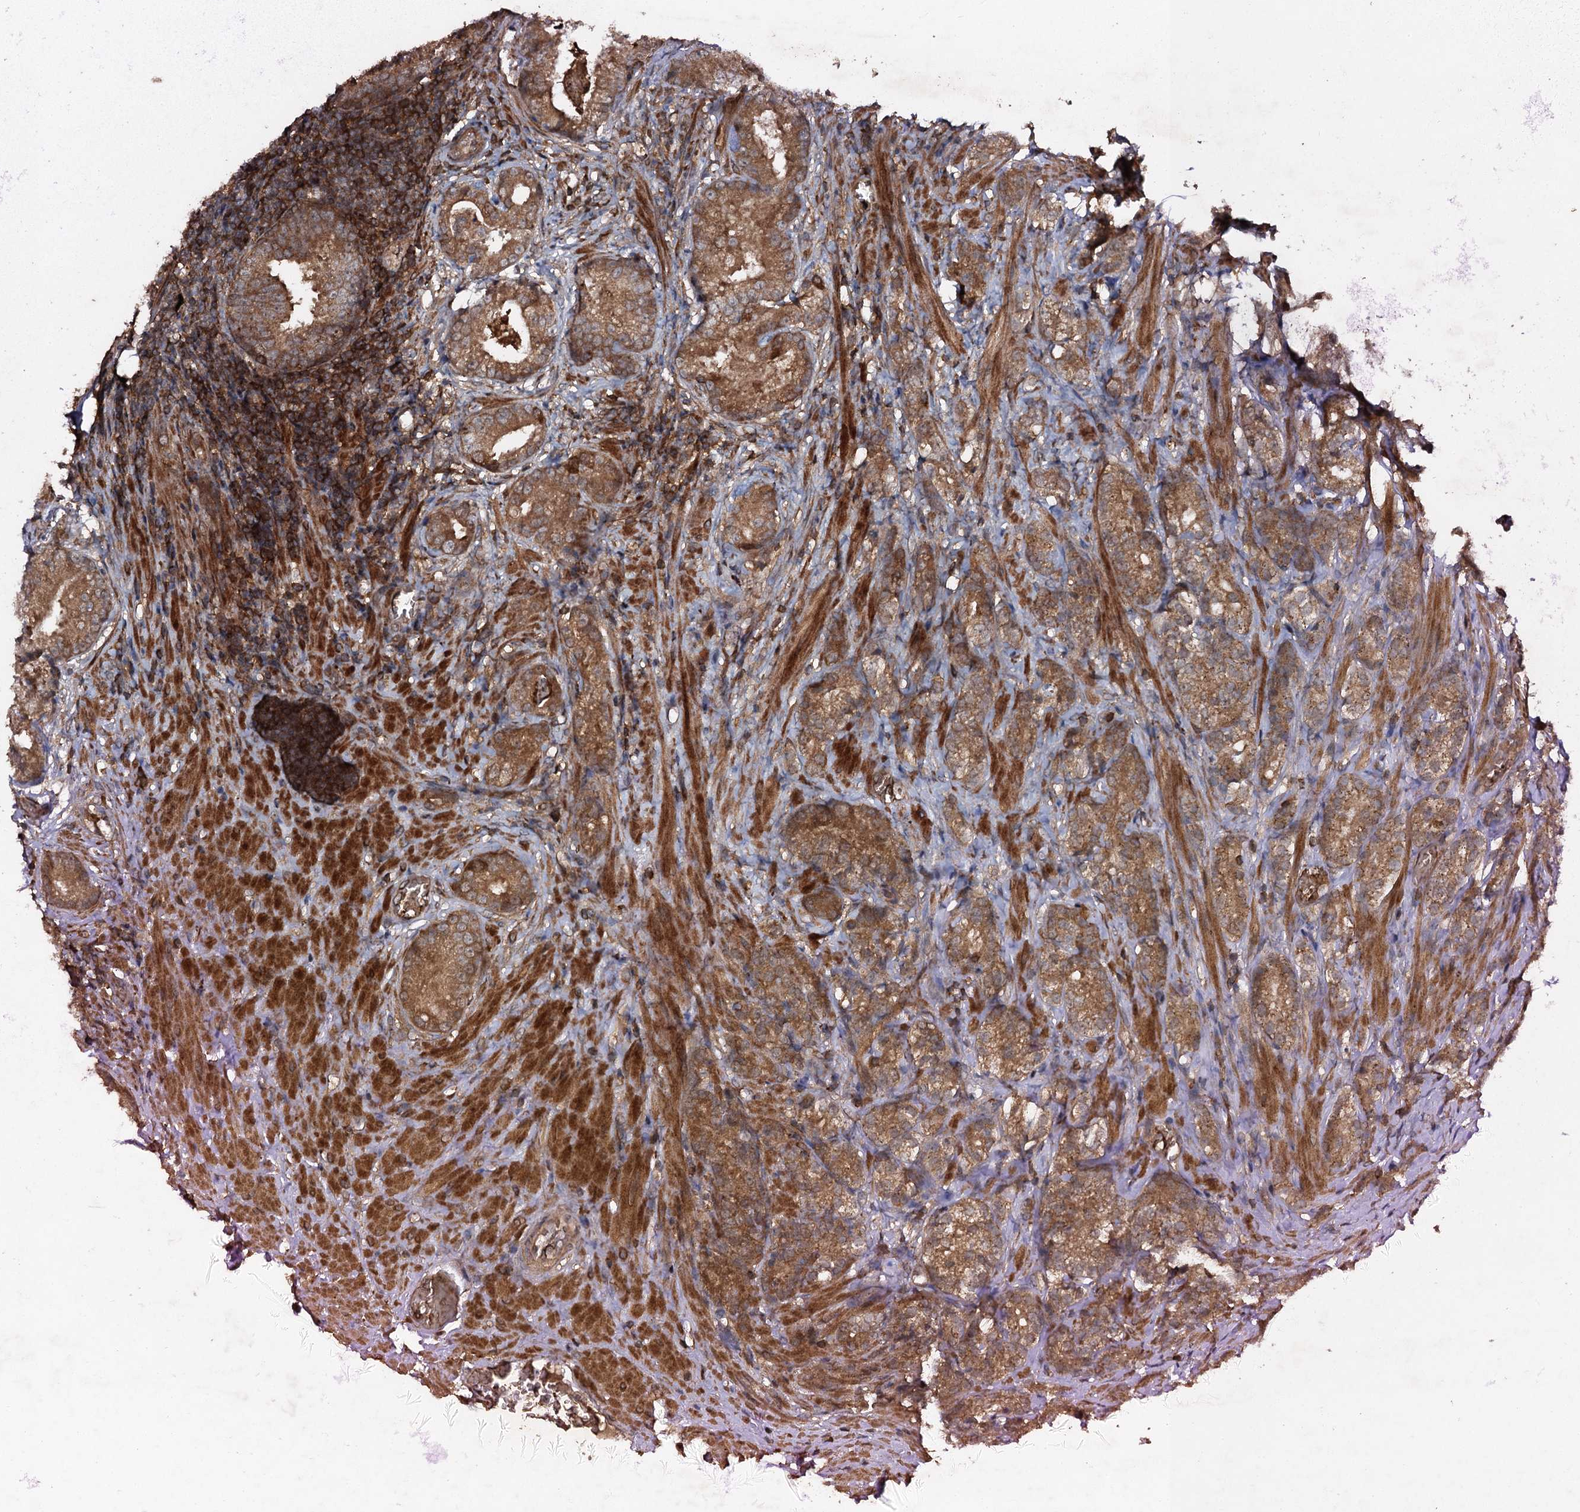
{"staining": {"intensity": "moderate", "quantity": ">75%", "location": "cytoplasmic/membranous"}, "tissue": "prostate cancer", "cell_type": "Tumor cells", "image_type": "cancer", "snomed": [{"axis": "morphology", "description": "Adenocarcinoma, High grade"}, {"axis": "topography", "description": "Prostate"}], "caption": "Prostate high-grade adenocarcinoma stained with immunohistochemistry (IHC) shows moderate cytoplasmic/membranous staining in about >75% of tumor cells.", "gene": "ADGRG3", "patient": {"sex": "male", "age": 69}}